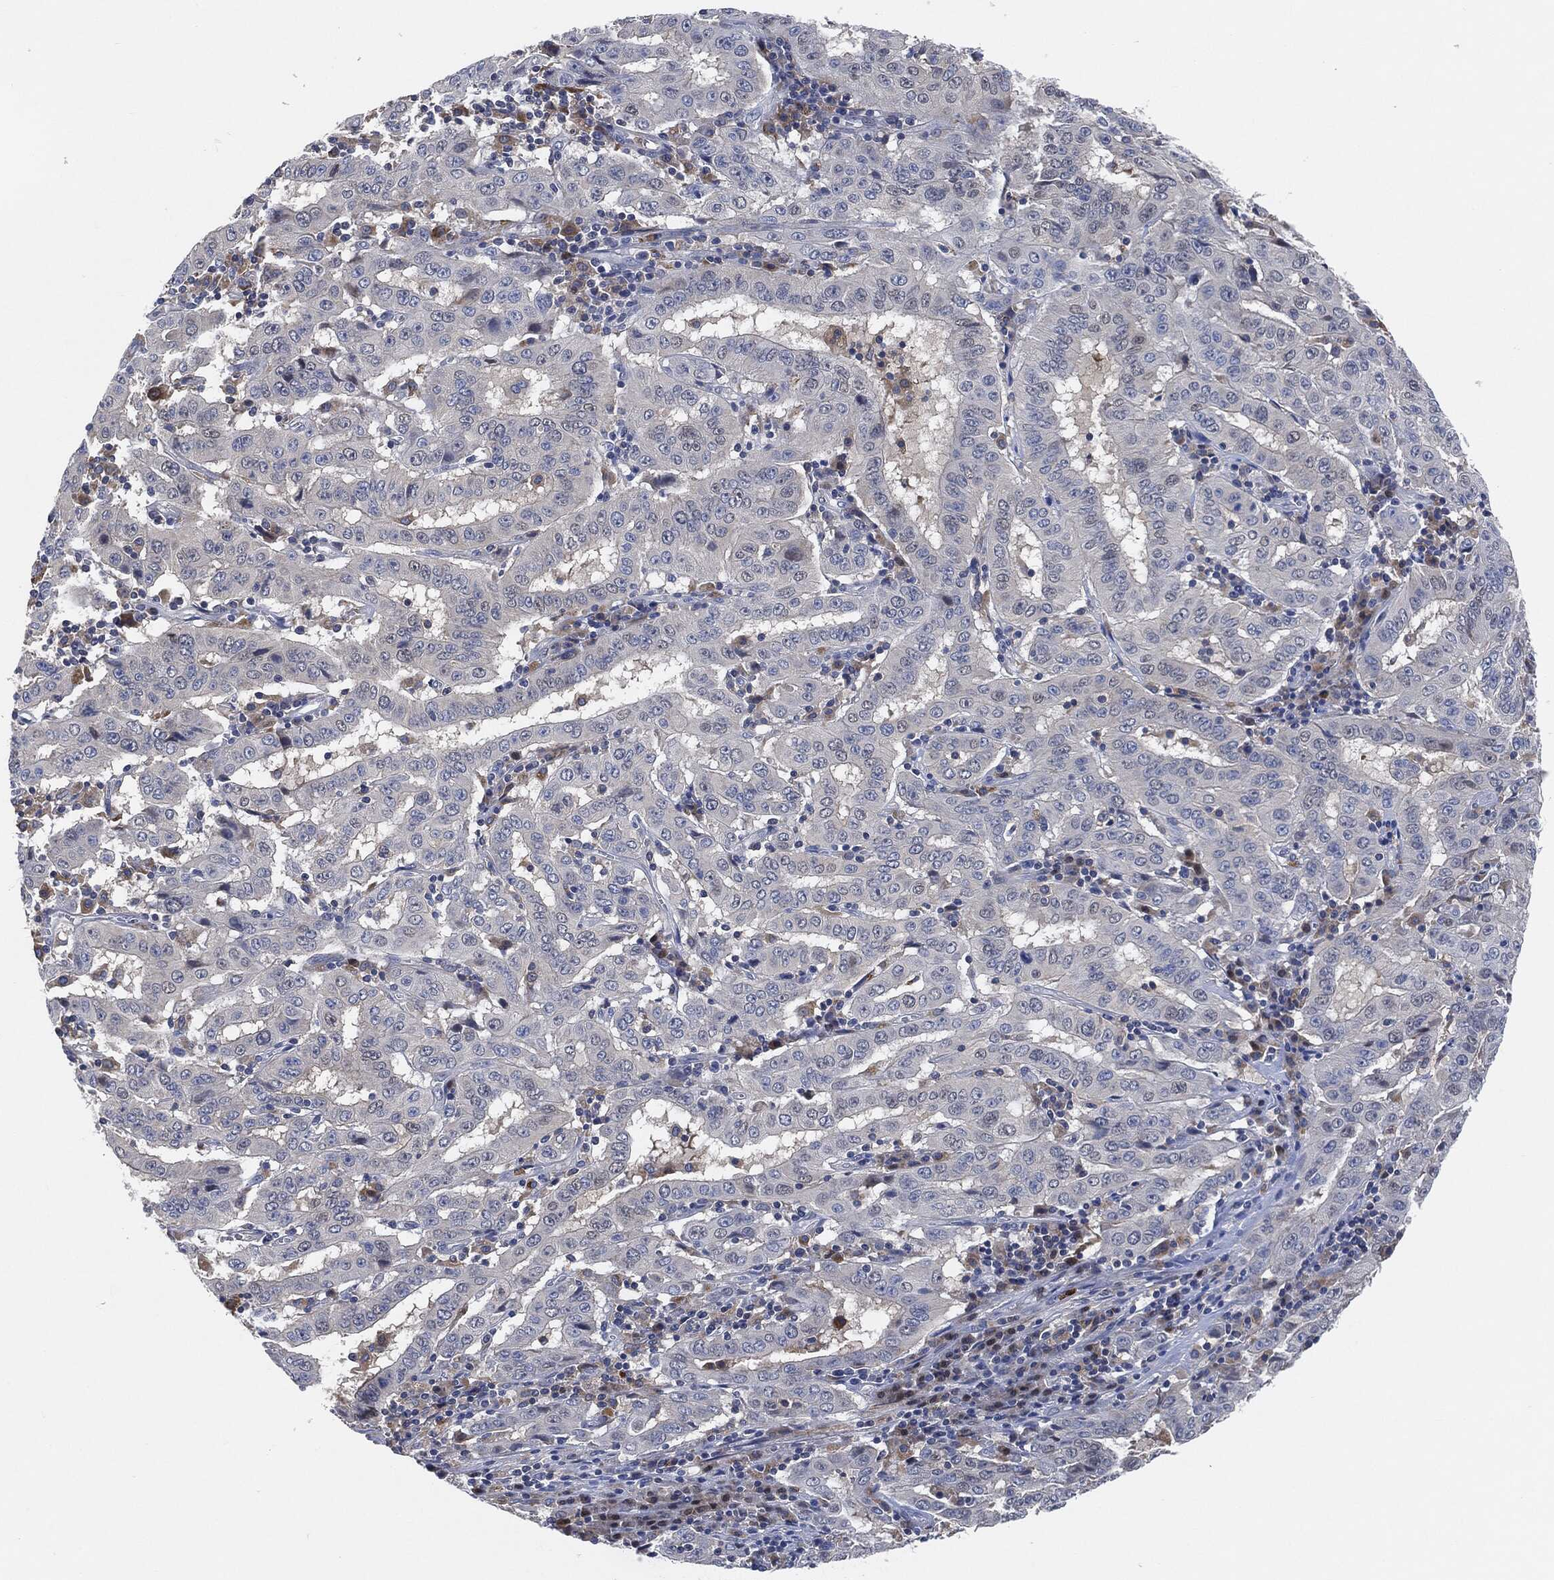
{"staining": {"intensity": "negative", "quantity": "none", "location": "none"}, "tissue": "pancreatic cancer", "cell_type": "Tumor cells", "image_type": "cancer", "snomed": [{"axis": "morphology", "description": "Adenocarcinoma, NOS"}, {"axis": "topography", "description": "Pancreas"}], "caption": "High power microscopy micrograph of an immunohistochemistry (IHC) image of pancreatic adenocarcinoma, revealing no significant expression in tumor cells.", "gene": "VSIG4", "patient": {"sex": "male", "age": 63}}